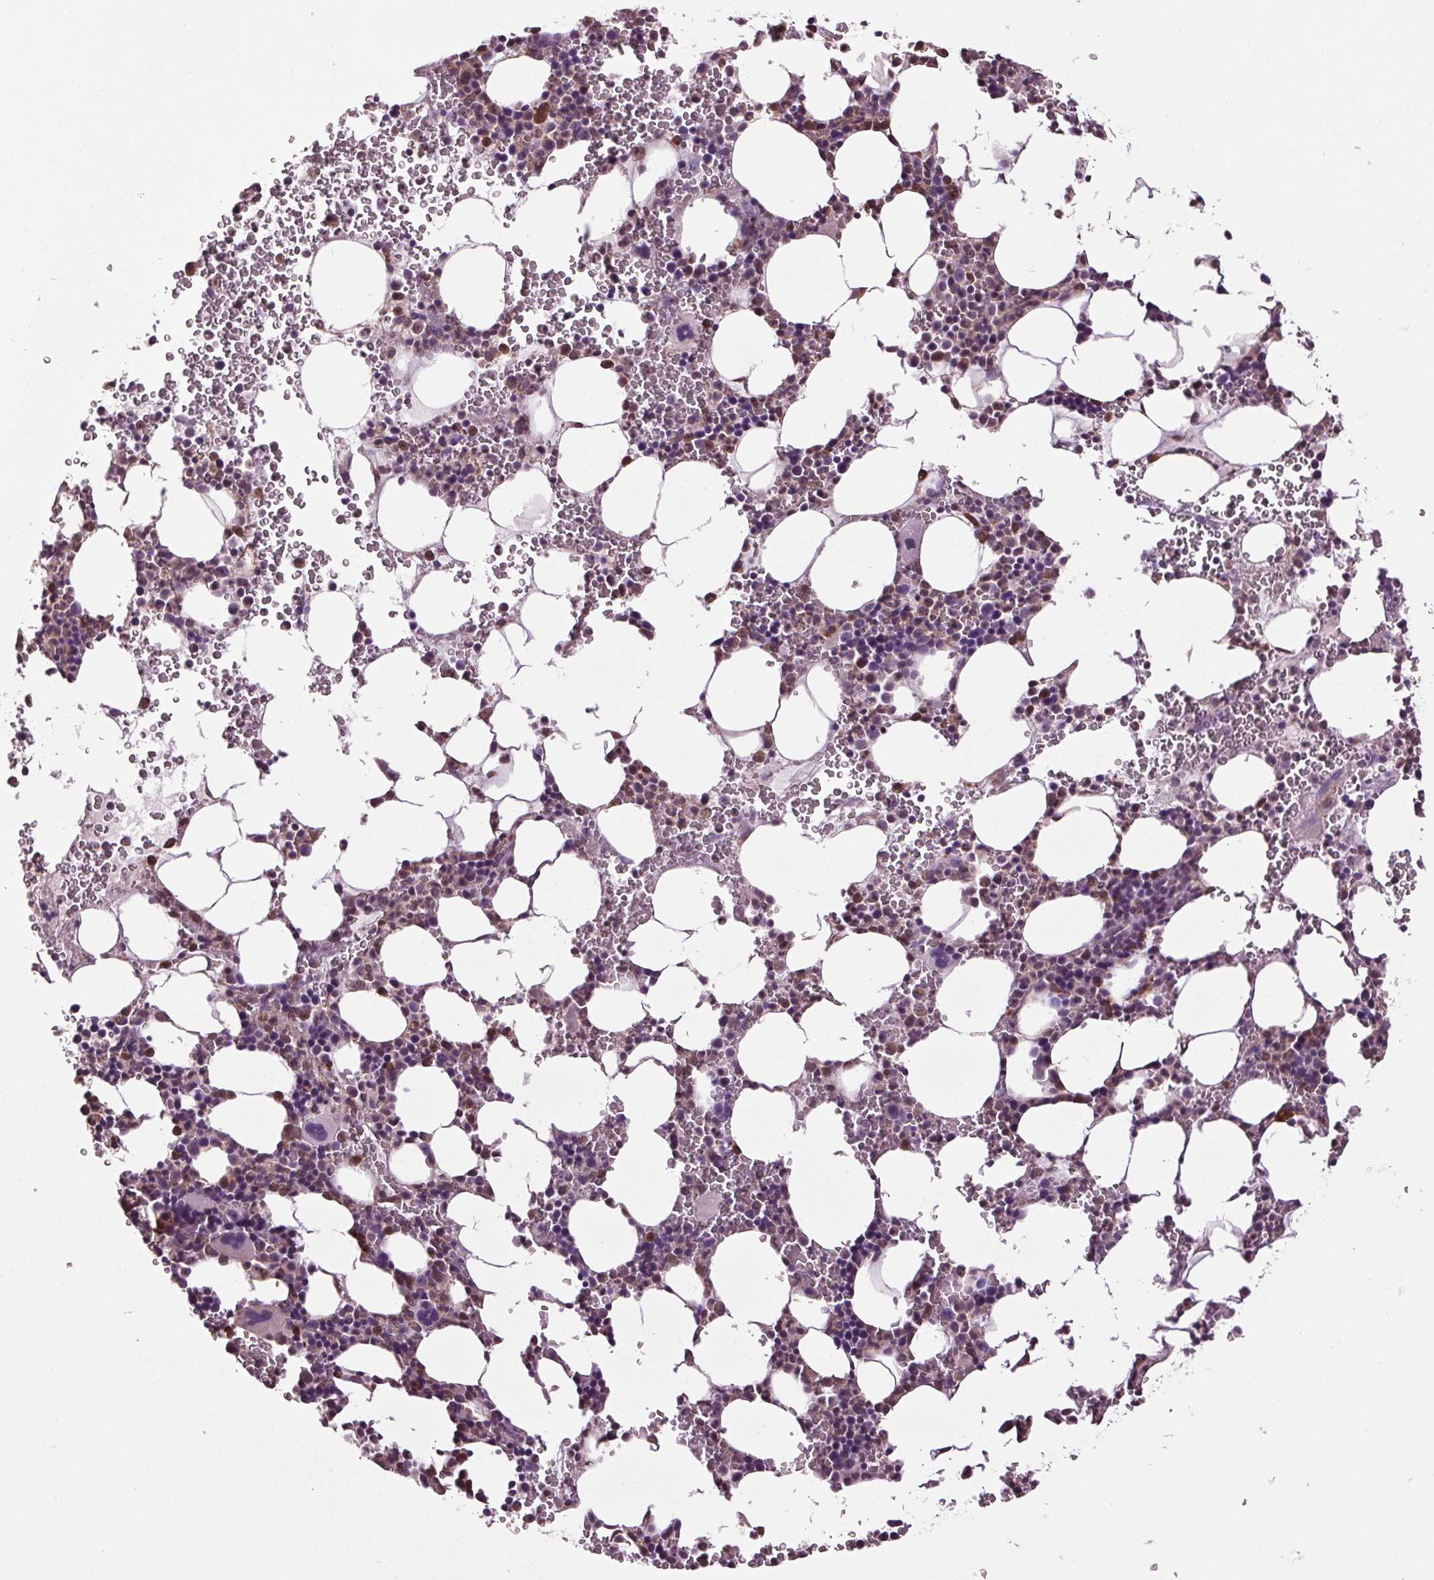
{"staining": {"intensity": "weak", "quantity": "<25%", "location": "cytoplasmic/membranous"}, "tissue": "bone marrow", "cell_type": "Hematopoietic cells", "image_type": "normal", "snomed": [{"axis": "morphology", "description": "Normal tissue, NOS"}, {"axis": "topography", "description": "Bone marrow"}], "caption": "The micrograph exhibits no significant positivity in hematopoietic cells of bone marrow. (DAB immunohistochemistry (IHC) visualized using brightfield microscopy, high magnification).", "gene": "RNPEP", "patient": {"sex": "male", "age": 82}}